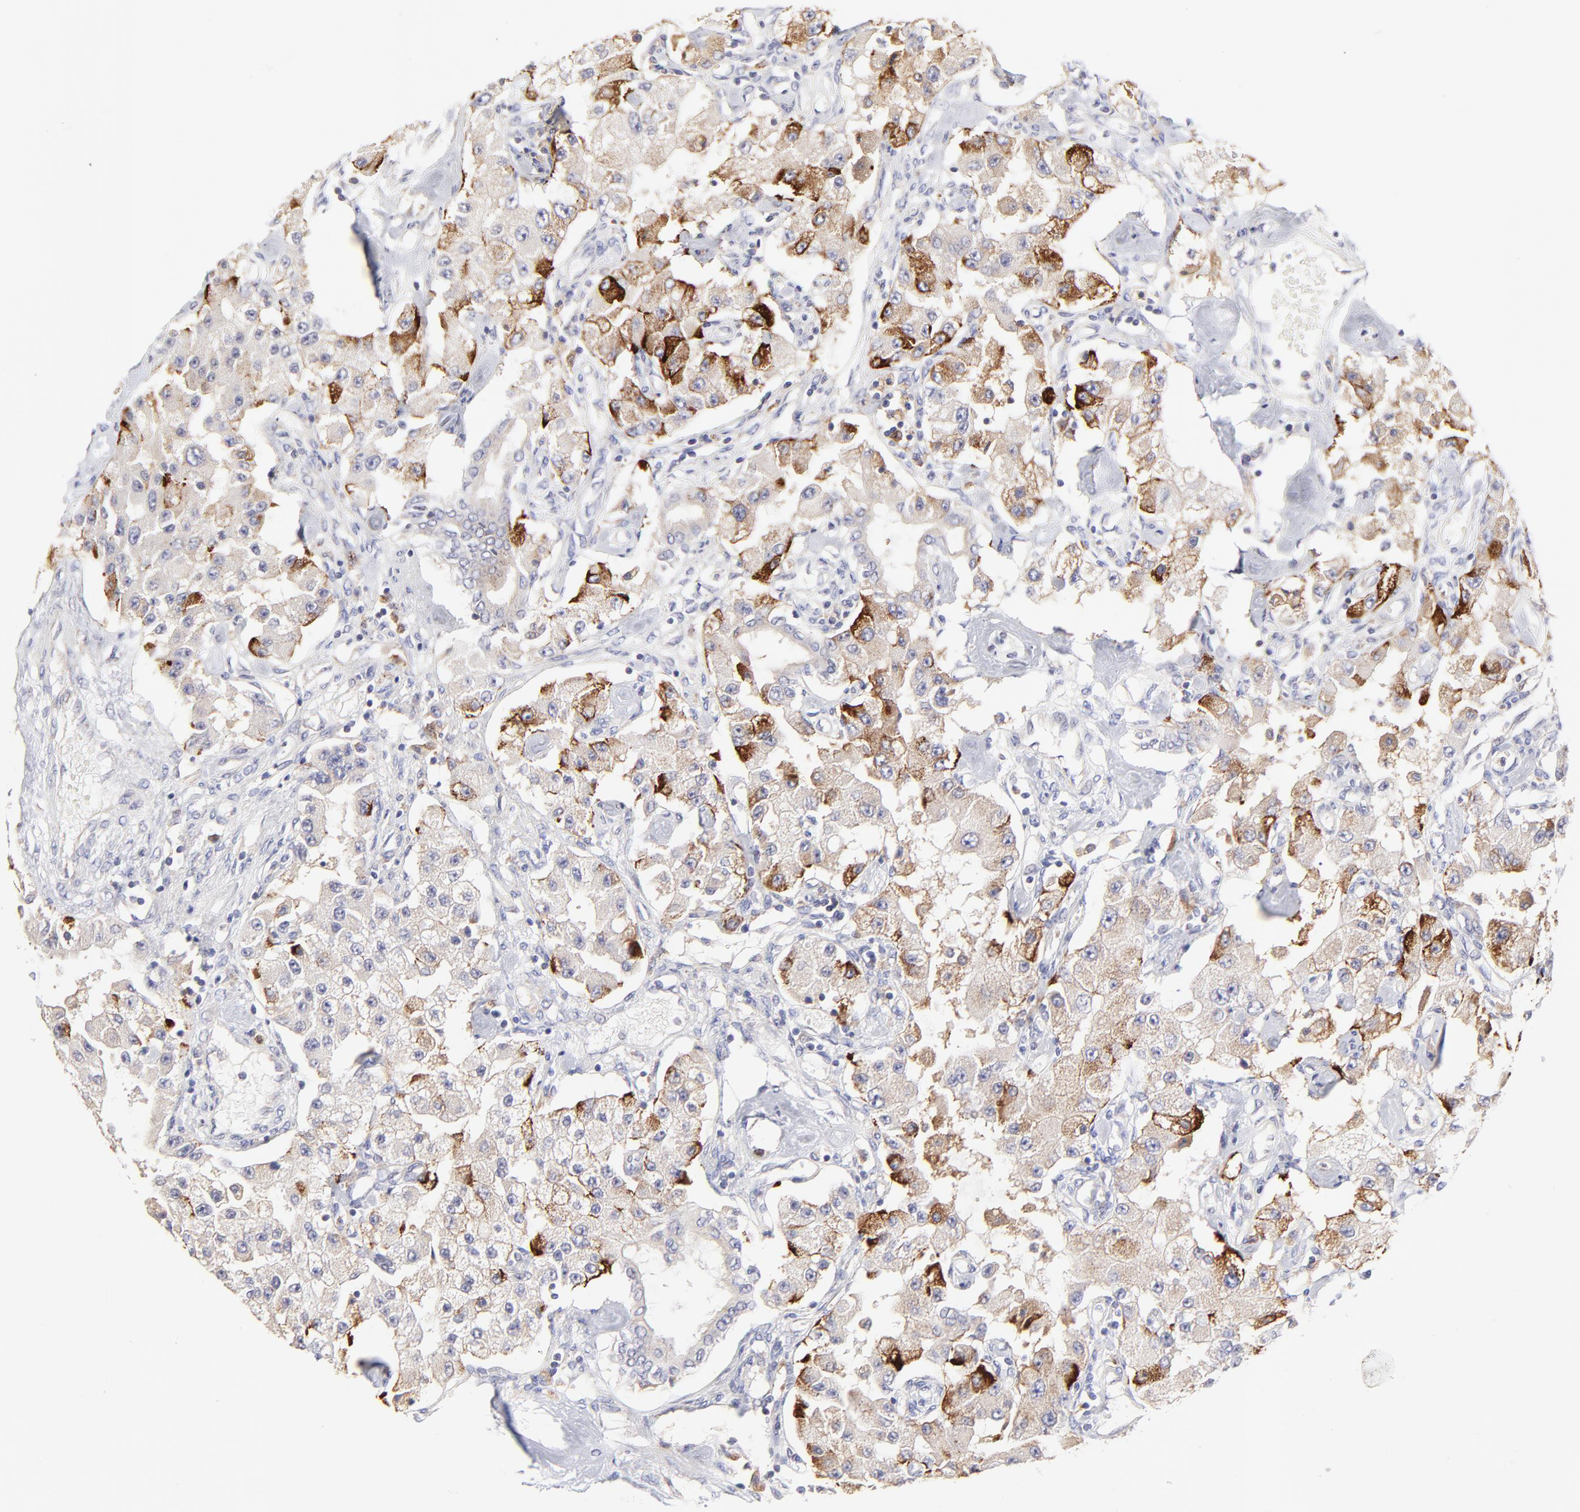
{"staining": {"intensity": "strong", "quantity": "<25%", "location": "cytoplasmic/membranous"}, "tissue": "carcinoid", "cell_type": "Tumor cells", "image_type": "cancer", "snomed": [{"axis": "morphology", "description": "Carcinoid, malignant, NOS"}, {"axis": "topography", "description": "Pancreas"}], "caption": "This photomicrograph demonstrates IHC staining of human carcinoid, with medium strong cytoplasmic/membranous expression in approximately <25% of tumor cells.", "gene": "GCSAM", "patient": {"sex": "male", "age": 41}}